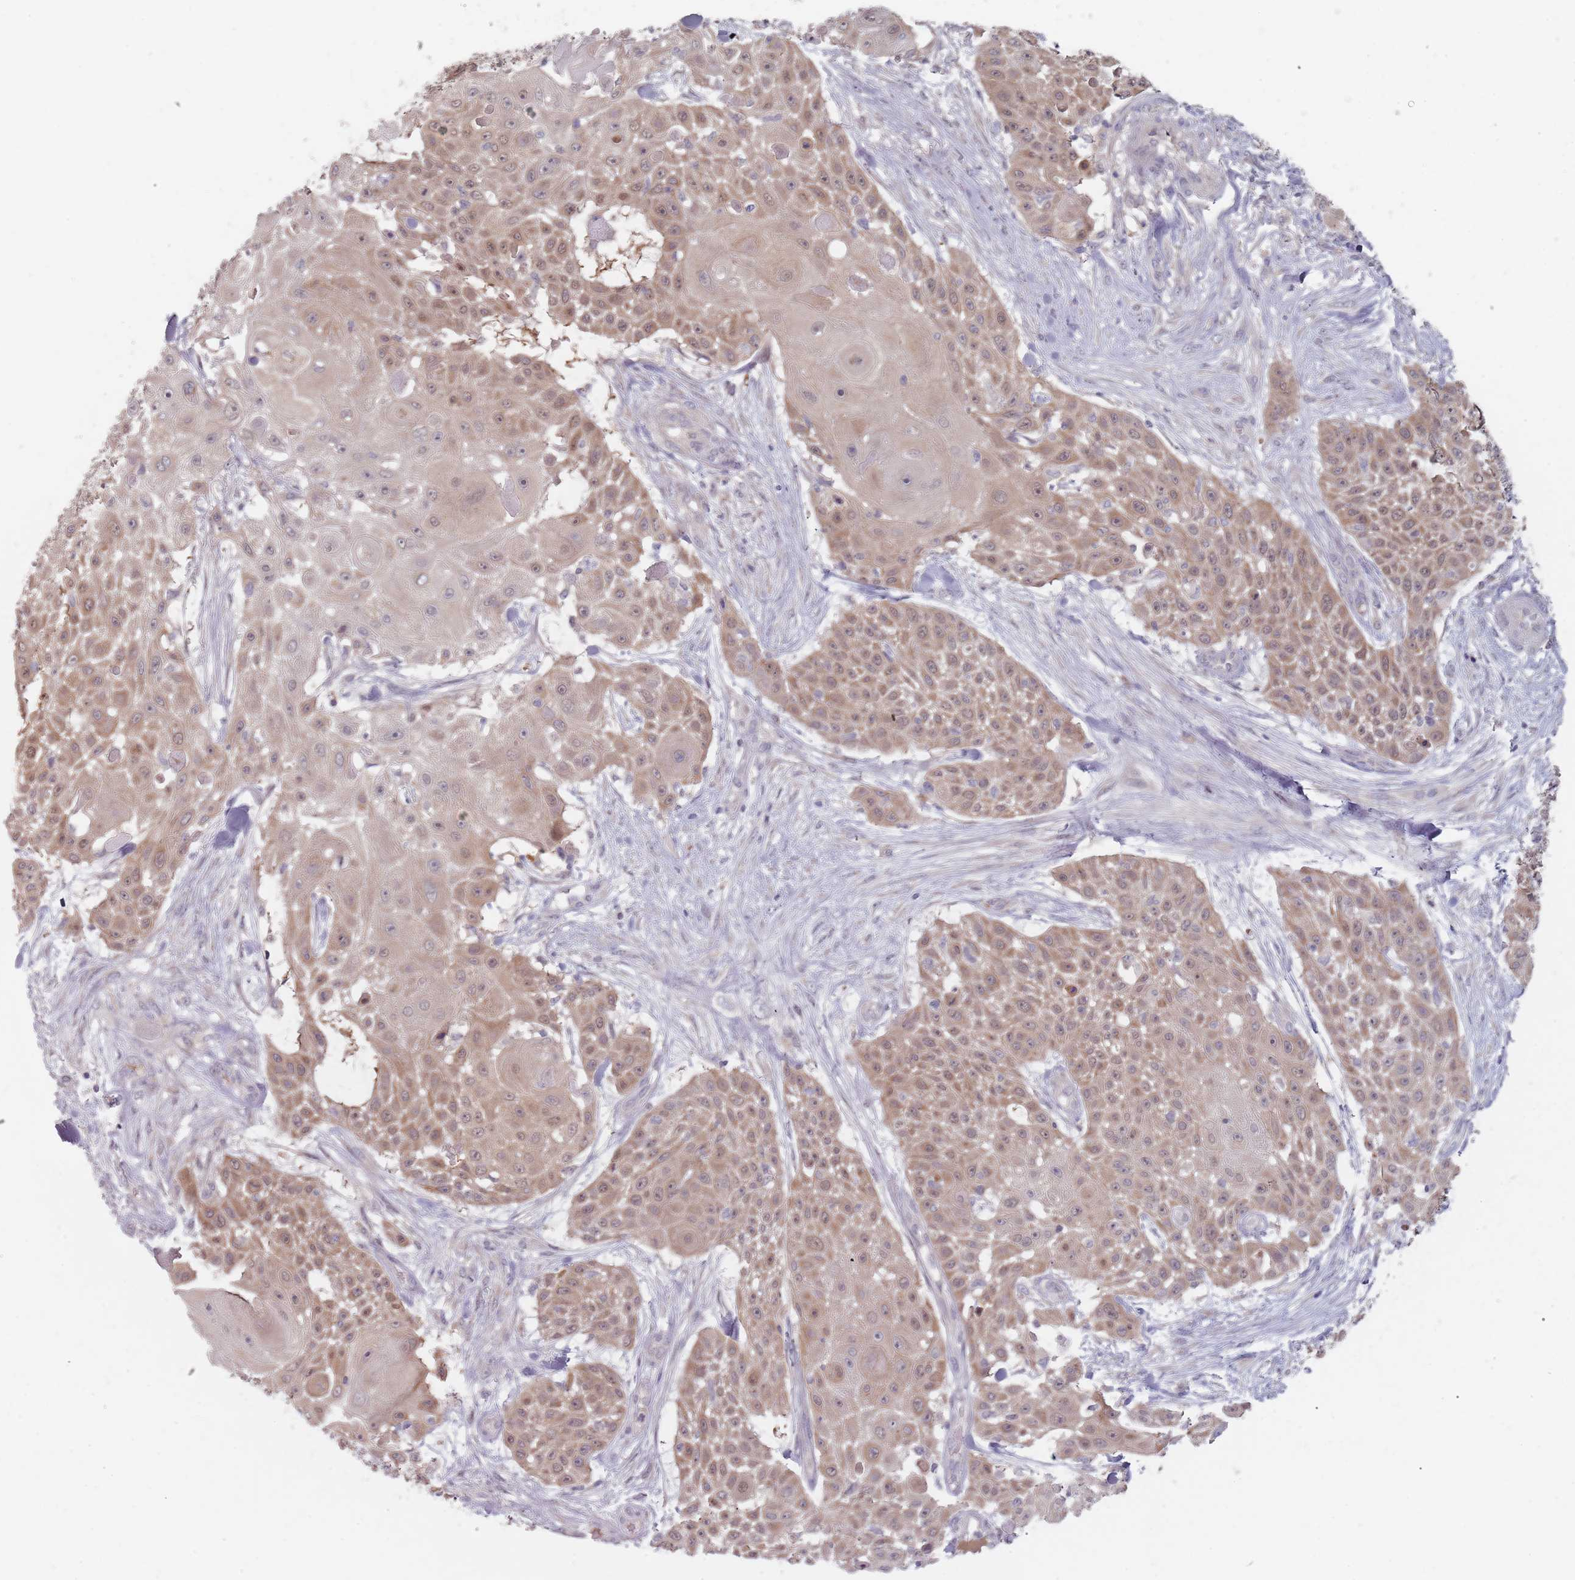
{"staining": {"intensity": "moderate", "quantity": ">75%", "location": "cytoplasmic/membranous,nuclear"}, "tissue": "skin cancer", "cell_type": "Tumor cells", "image_type": "cancer", "snomed": [{"axis": "morphology", "description": "Squamous cell carcinoma, NOS"}, {"axis": "topography", "description": "Skin"}], "caption": "Squamous cell carcinoma (skin) tissue shows moderate cytoplasmic/membranous and nuclear staining in approximately >75% of tumor cells, visualized by immunohistochemistry. The staining was performed using DAB (3,3'-diaminobenzidine) to visualize the protein expression in brown, while the nuclei were stained in blue with hematoxylin (Magnification: 20x).", "gene": "NAXE", "patient": {"sex": "female", "age": 86}}